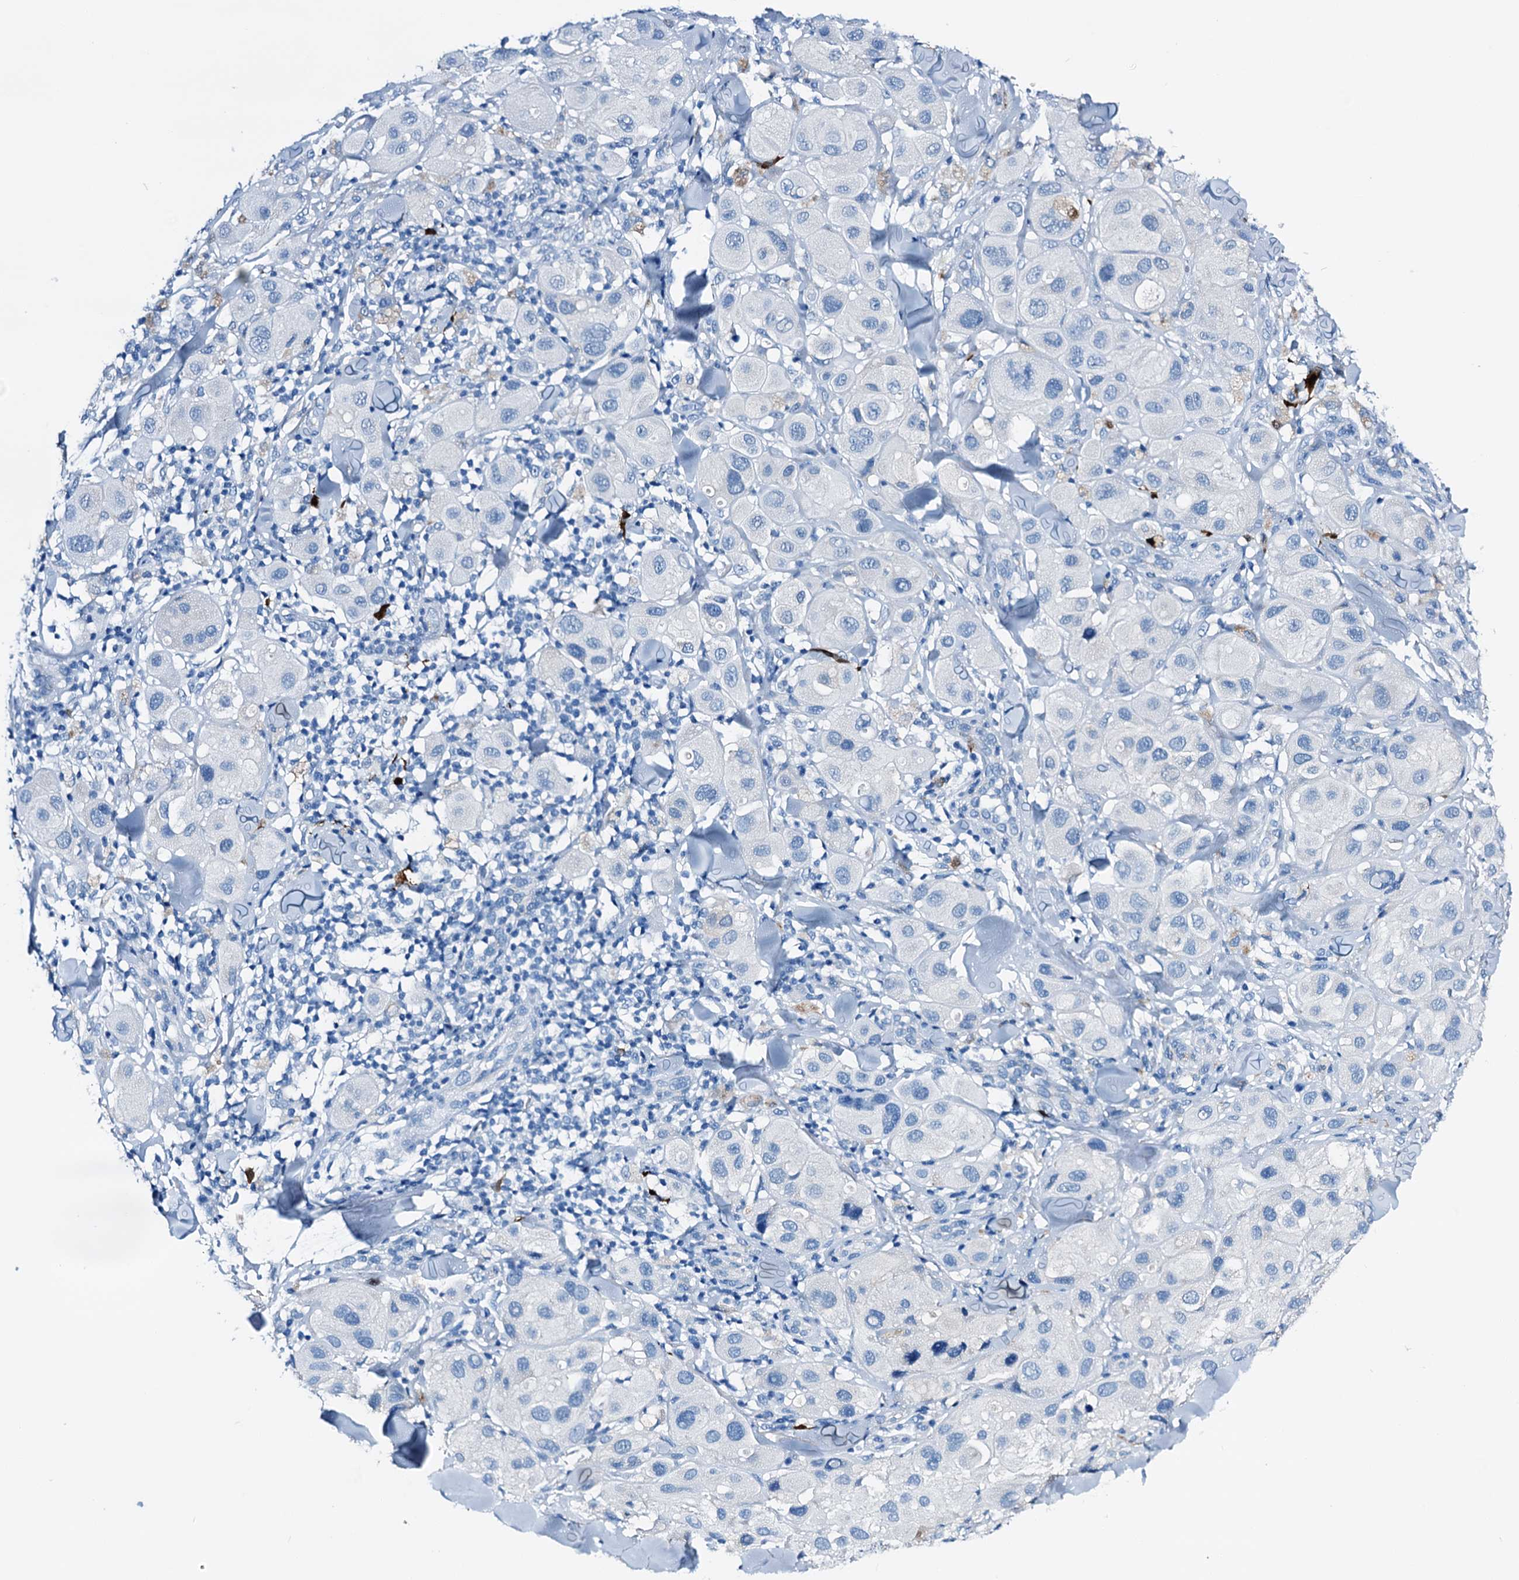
{"staining": {"intensity": "negative", "quantity": "none", "location": "none"}, "tissue": "melanoma", "cell_type": "Tumor cells", "image_type": "cancer", "snomed": [{"axis": "morphology", "description": "Malignant melanoma, Metastatic site"}, {"axis": "topography", "description": "Skin"}], "caption": "Tumor cells are negative for brown protein staining in melanoma.", "gene": "C1QTNF4", "patient": {"sex": "male", "age": 41}}